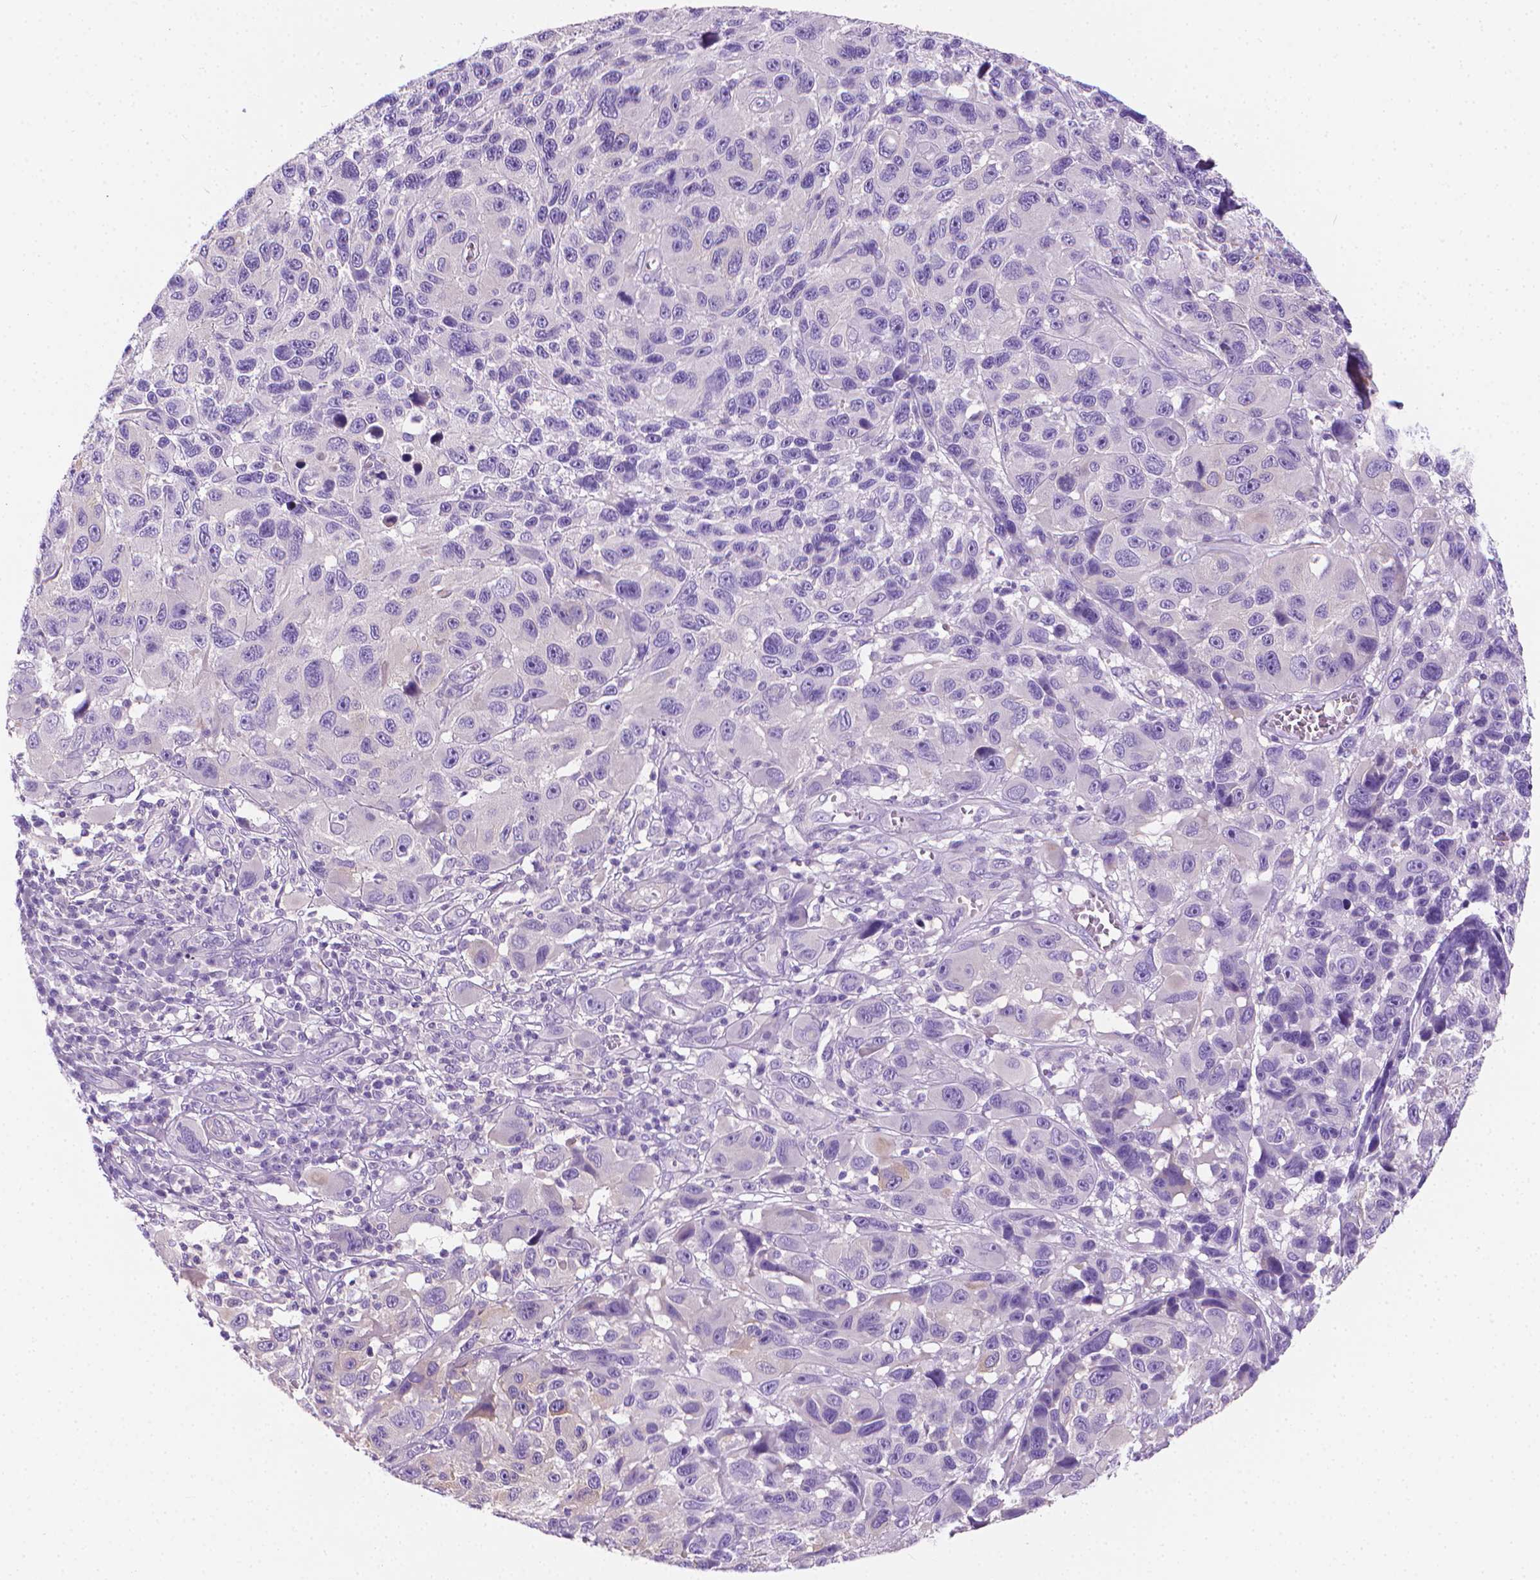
{"staining": {"intensity": "negative", "quantity": "none", "location": "none"}, "tissue": "melanoma", "cell_type": "Tumor cells", "image_type": "cancer", "snomed": [{"axis": "morphology", "description": "Malignant melanoma, NOS"}, {"axis": "topography", "description": "Skin"}], "caption": "Human melanoma stained for a protein using immunohistochemistry displays no expression in tumor cells.", "gene": "FASN", "patient": {"sex": "male", "age": 53}}